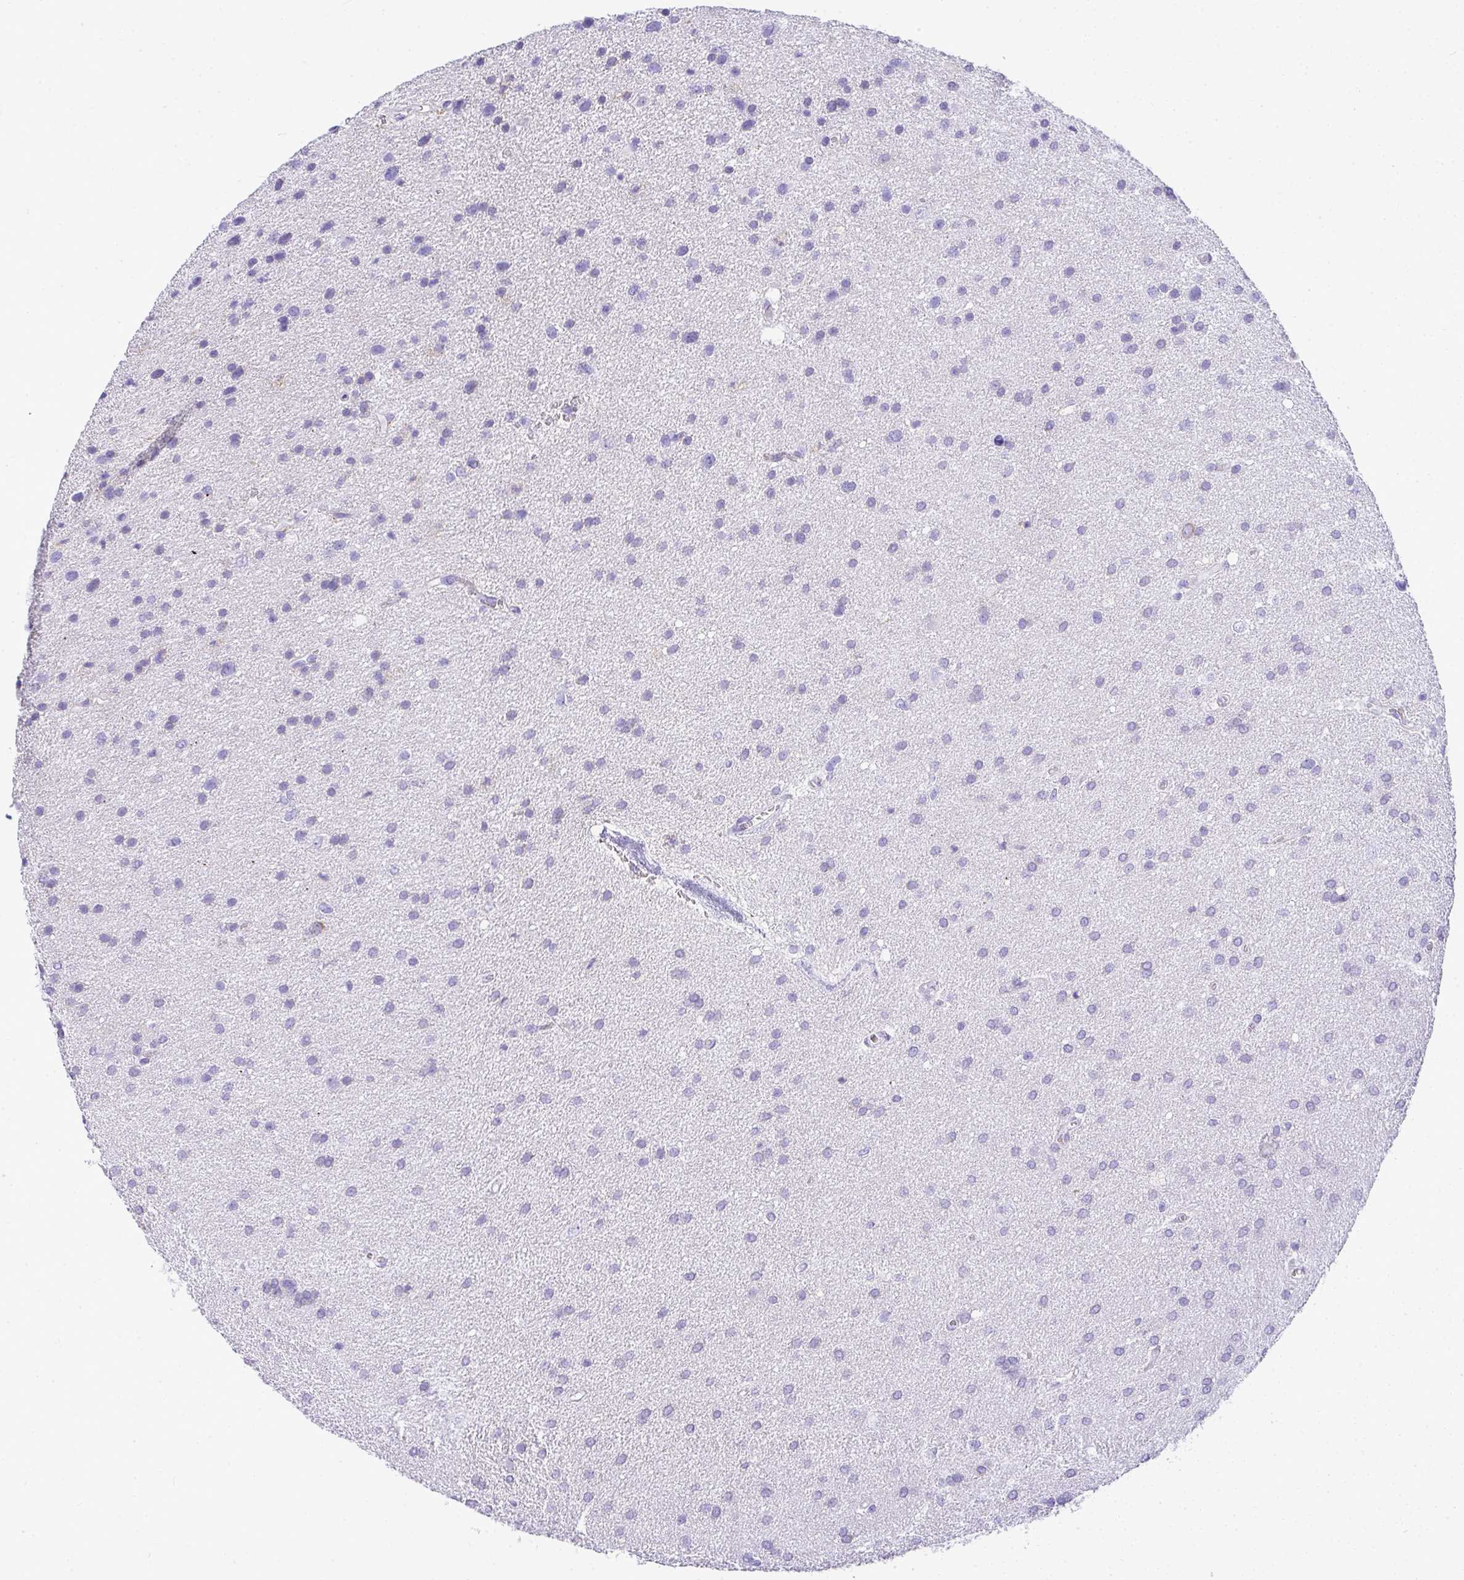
{"staining": {"intensity": "negative", "quantity": "none", "location": "none"}, "tissue": "glioma", "cell_type": "Tumor cells", "image_type": "cancer", "snomed": [{"axis": "morphology", "description": "Glioma, malignant, Low grade"}, {"axis": "topography", "description": "Brain"}], "caption": "Immunohistochemistry of glioma demonstrates no positivity in tumor cells. The staining was performed using DAB to visualize the protein expression in brown, while the nuclei were stained in blue with hematoxylin (Magnification: 20x).", "gene": "ADRA2C", "patient": {"sex": "female", "age": 54}}